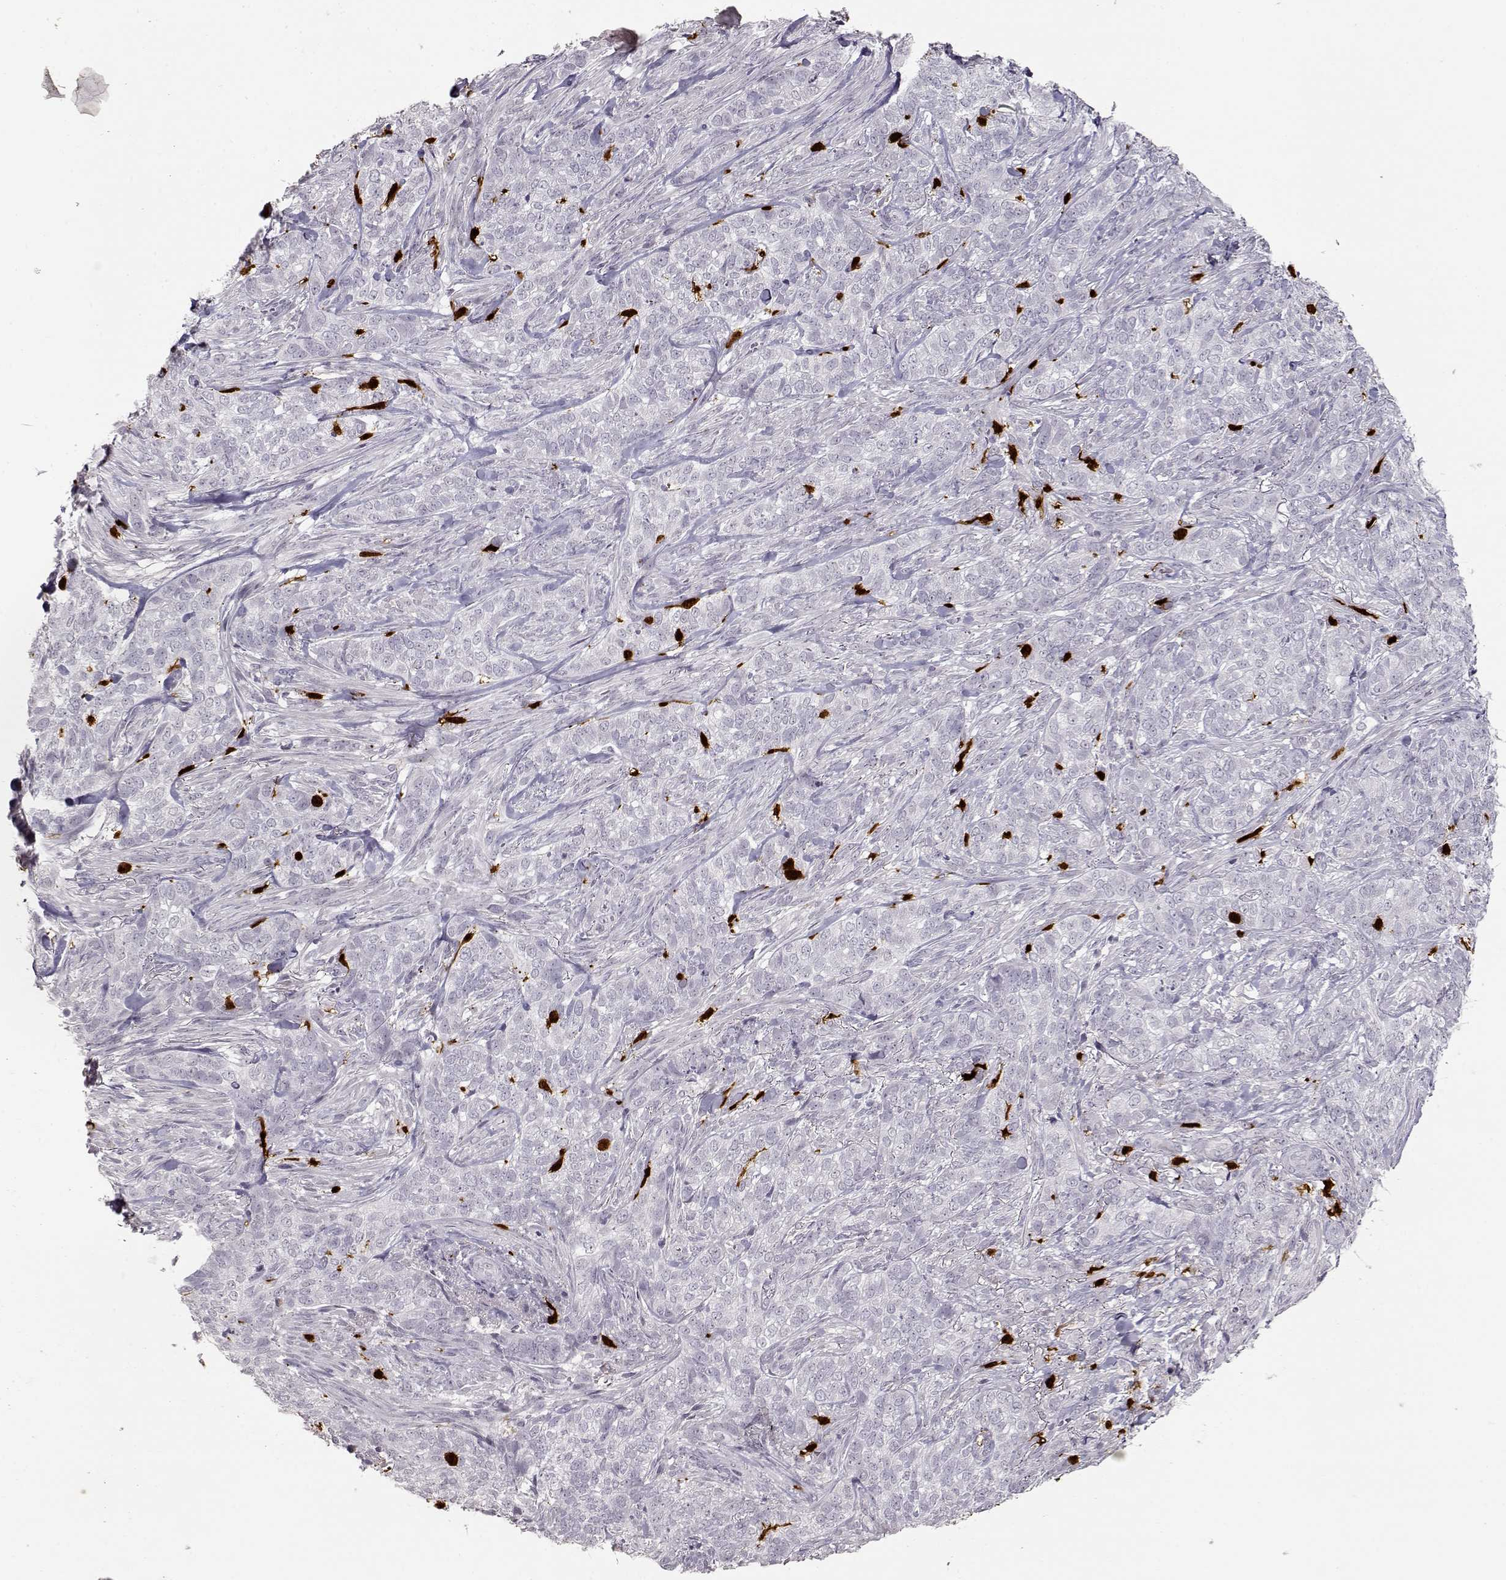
{"staining": {"intensity": "negative", "quantity": "none", "location": "none"}, "tissue": "skin cancer", "cell_type": "Tumor cells", "image_type": "cancer", "snomed": [{"axis": "morphology", "description": "Basal cell carcinoma"}, {"axis": "topography", "description": "Skin"}], "caption": "Image shows no protein staining in tumor cells of skin cancer tissue.", "gene": "S100B", "patient": {"sex": "female", "age": 69}}